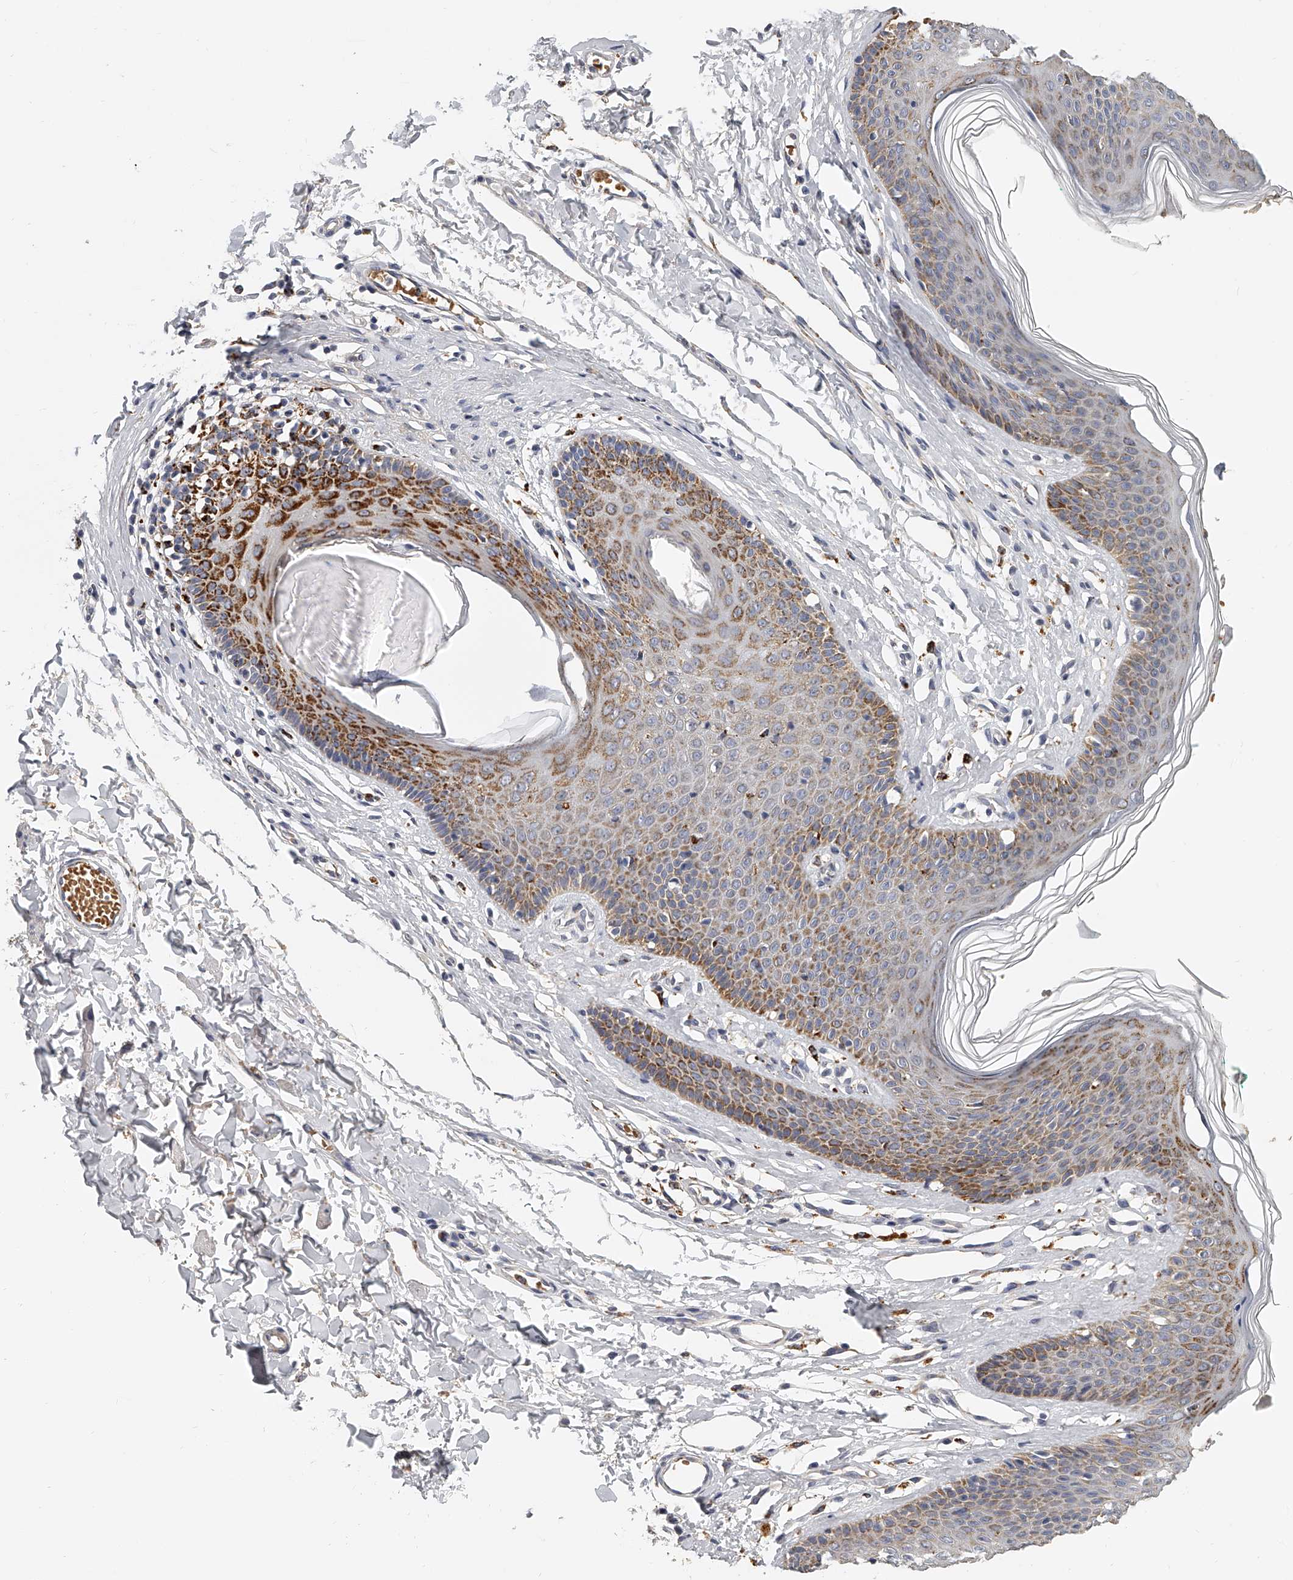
{"staining": {"intensity": "moderate", "quantity": "25%-75%", "location": "cytoplasmic/membranous"}, "tissue": "skin", "cell_type": "Epidermal cells", "image_type": "normal", "snomed": [{"axis": "morphology", "description": "Normal tissue, NOS"}, {"axis": "morphology", "description": "Squamous cell carcinoma, NOS"}, {"axis": "topography", "description": "Vulva"}], "caption": "Protein analysis of normal skin displays moderate cytoplasmic/membranous positivity in approximately 25%-75% of epidermal cells.", "gene": "KLHL7", "patient": {"sex": "female", "age": 85}}